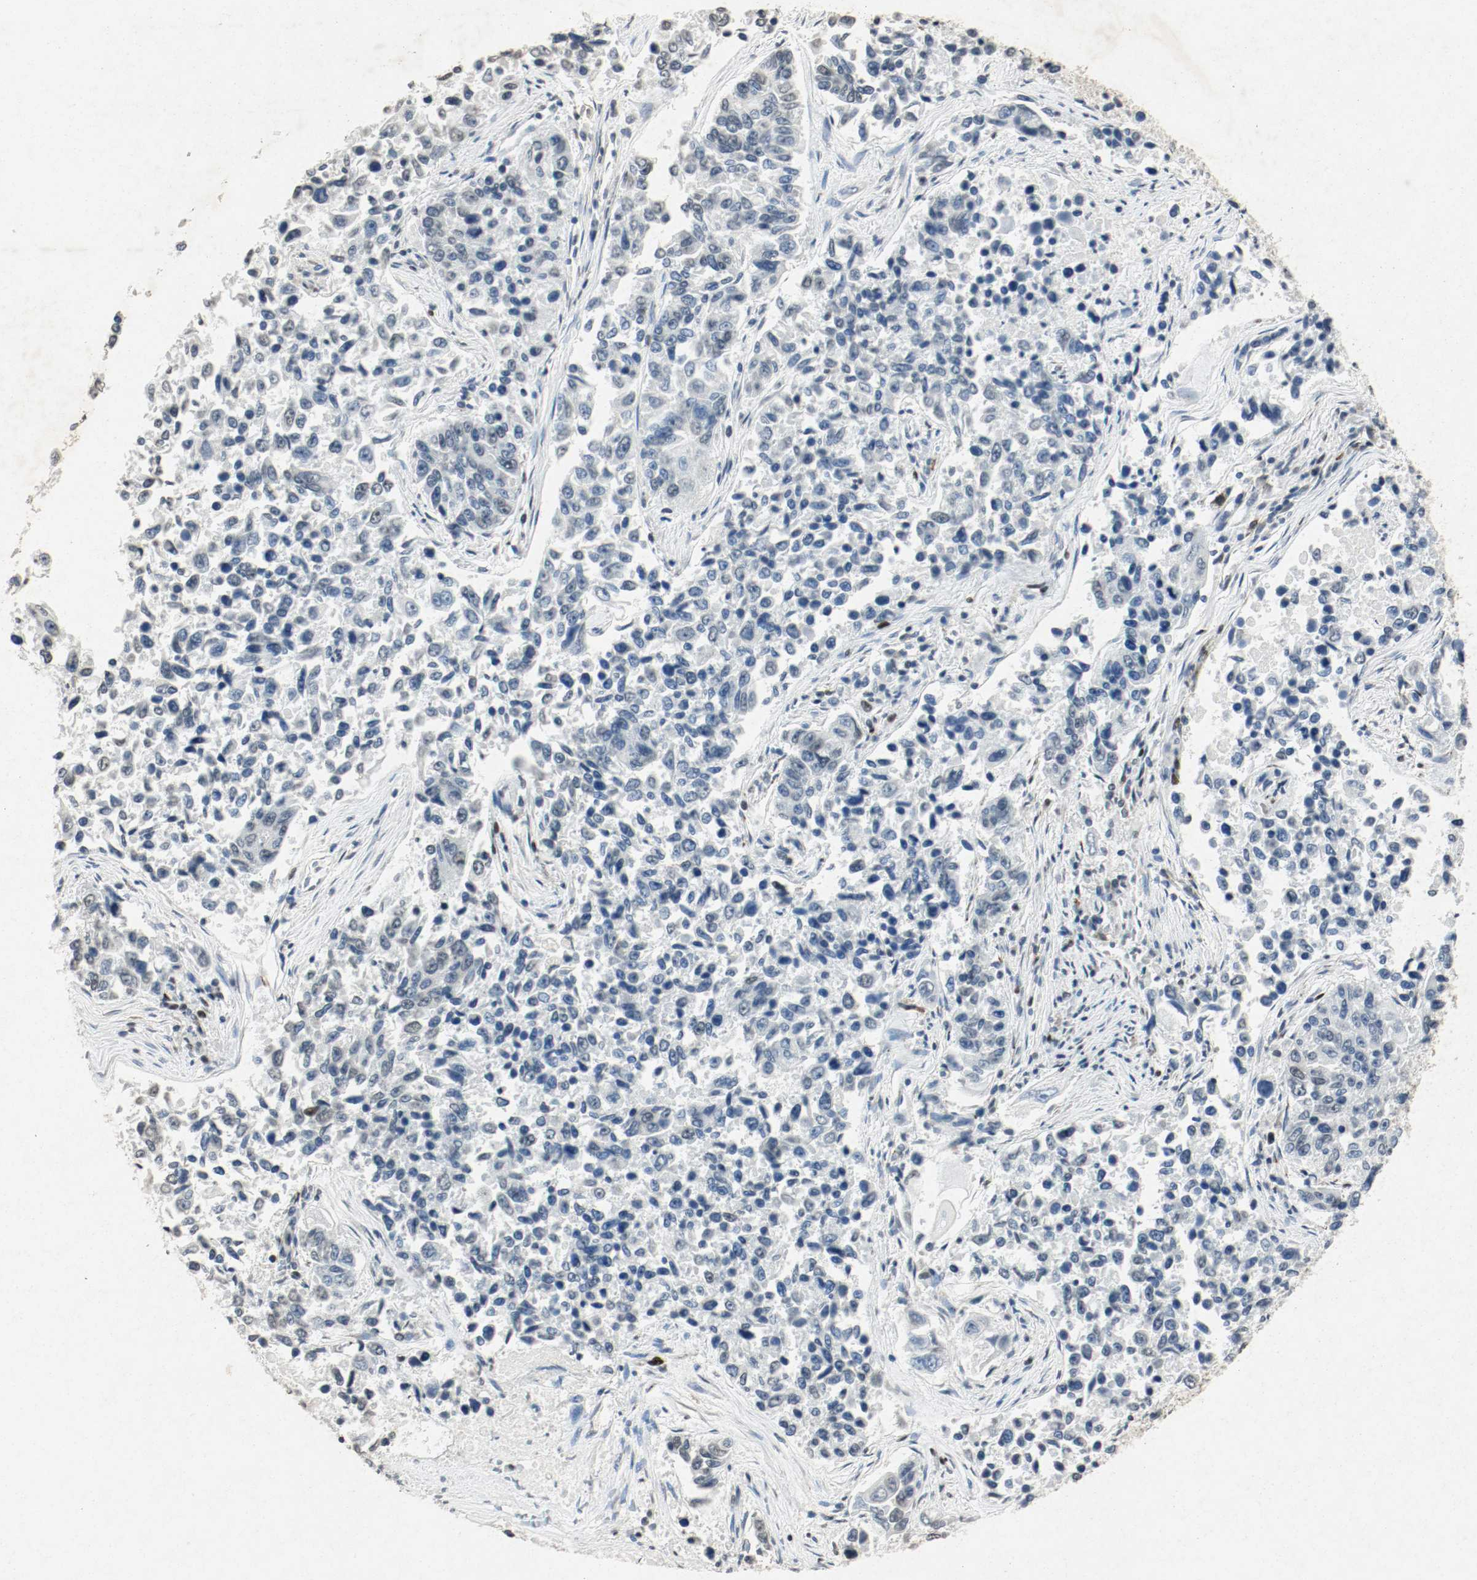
{"staining": {"intensity": "weak", "quantity": "<25%", "location": "nuclear"}, "tissue": "lung cancer", "cell_type": "Tumor cells", "image_type": "cancer", "snomed": [{"axis": "morphology", "description": "Adenocarcinoma, NOS"}, {"axis": "topography", "description": "Lung"}], "caption": "DAB immunohistochemical staining of lung adenocarcinoma shows no significant positivity in tumor cells. (DAB immunohistochemistry visualized using brightfield microscopy, high magnification).", "gene": "DNMT1", "patient": {"sex": "male", "age": 84}}